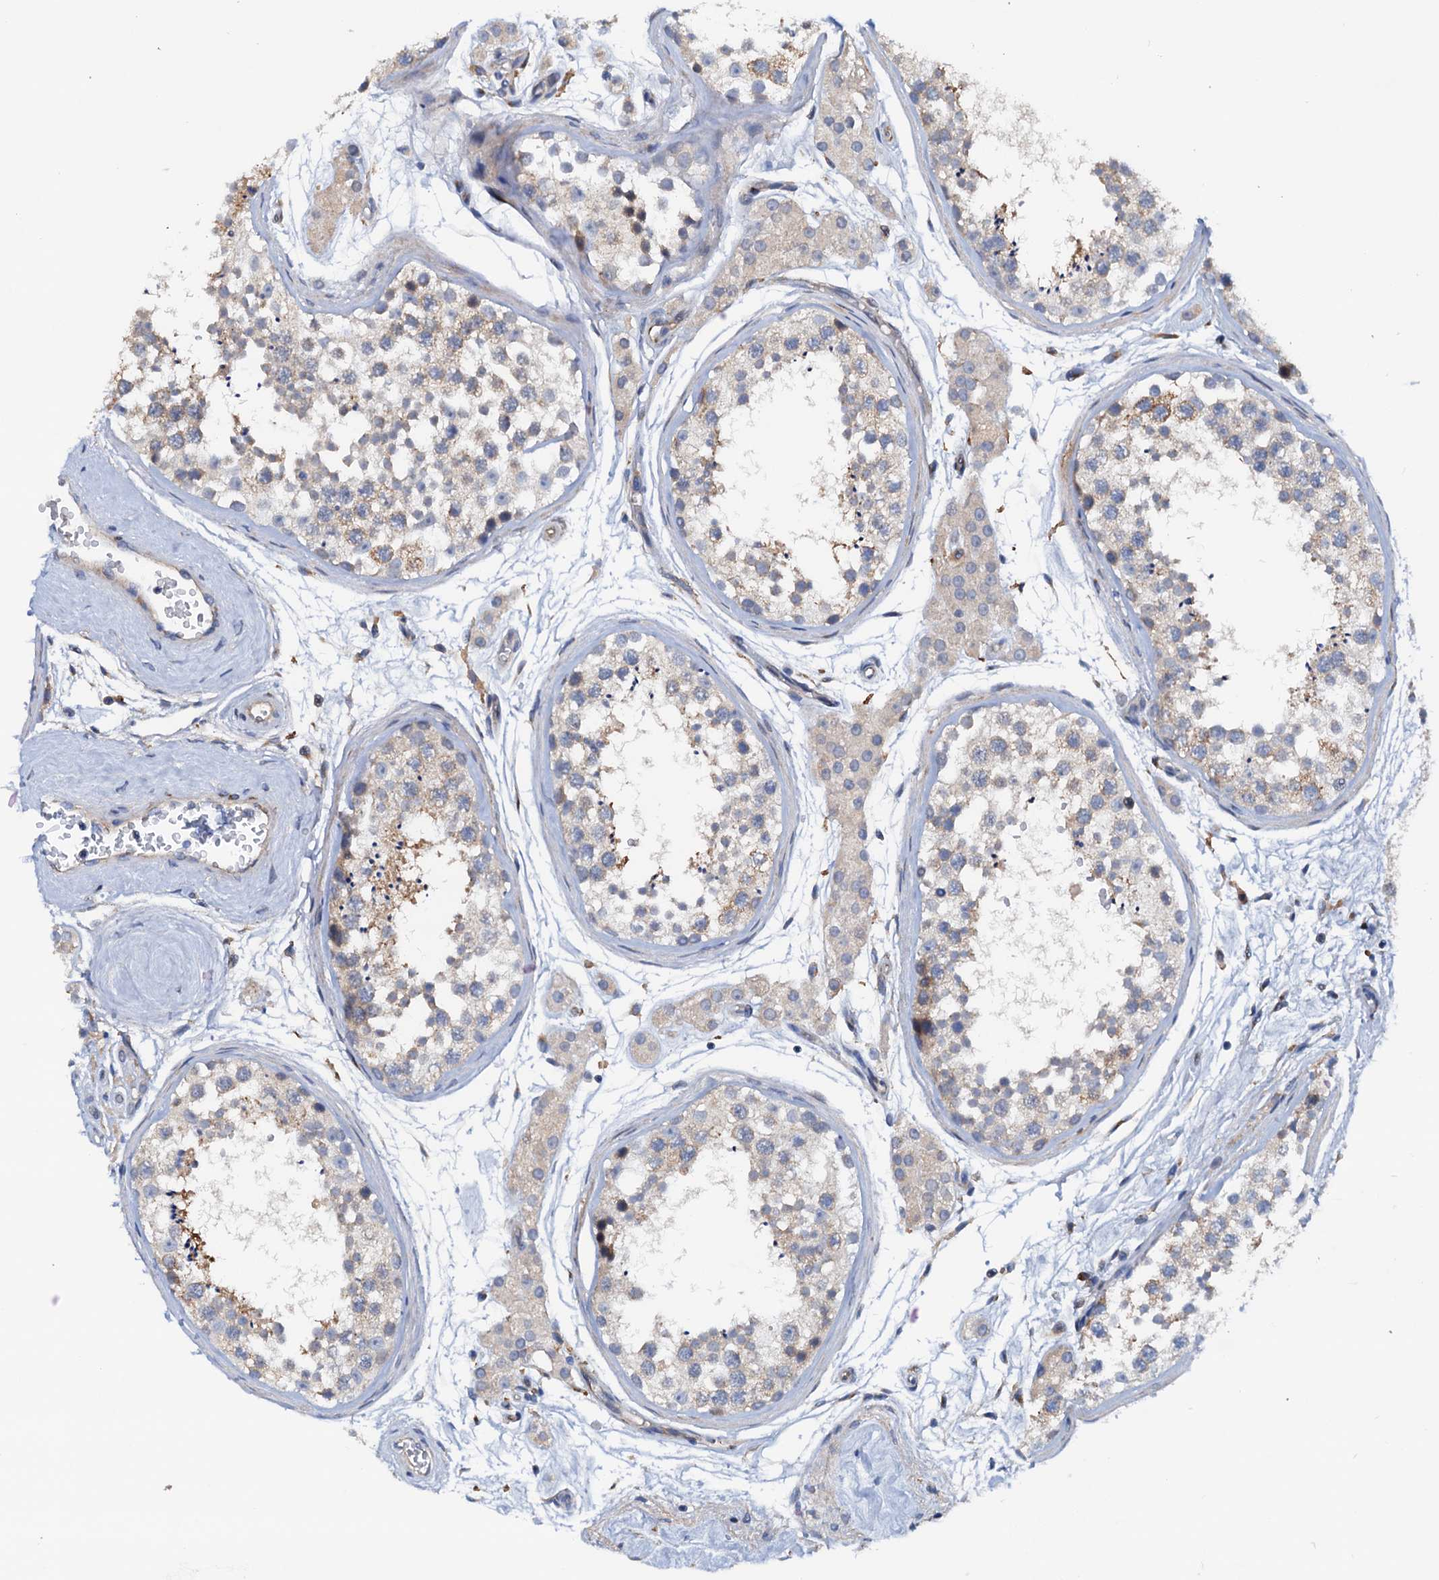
{"staining": {"intensity": "strong", "quantity": "<25%", "location": "cytoplasmic/membranous"}, "tissue": "testis", "cell_type": "Cells in seminiferous ducts", "image_type": "normal", "snomed": [{"axis": "morphology", "description": "Normal tissue, NOS"}, {"axis": "topography", "description": "Testis"}], "caption": "This micrograph displays immunohistochemistry (IHC) staining of benign testis, with medium strong cytoplasmic/membranous expression in approximately <25% of cells in seminiferous ducts.", "gene": "RASSF9", "patient": {"sex": "male", "age": 56}}